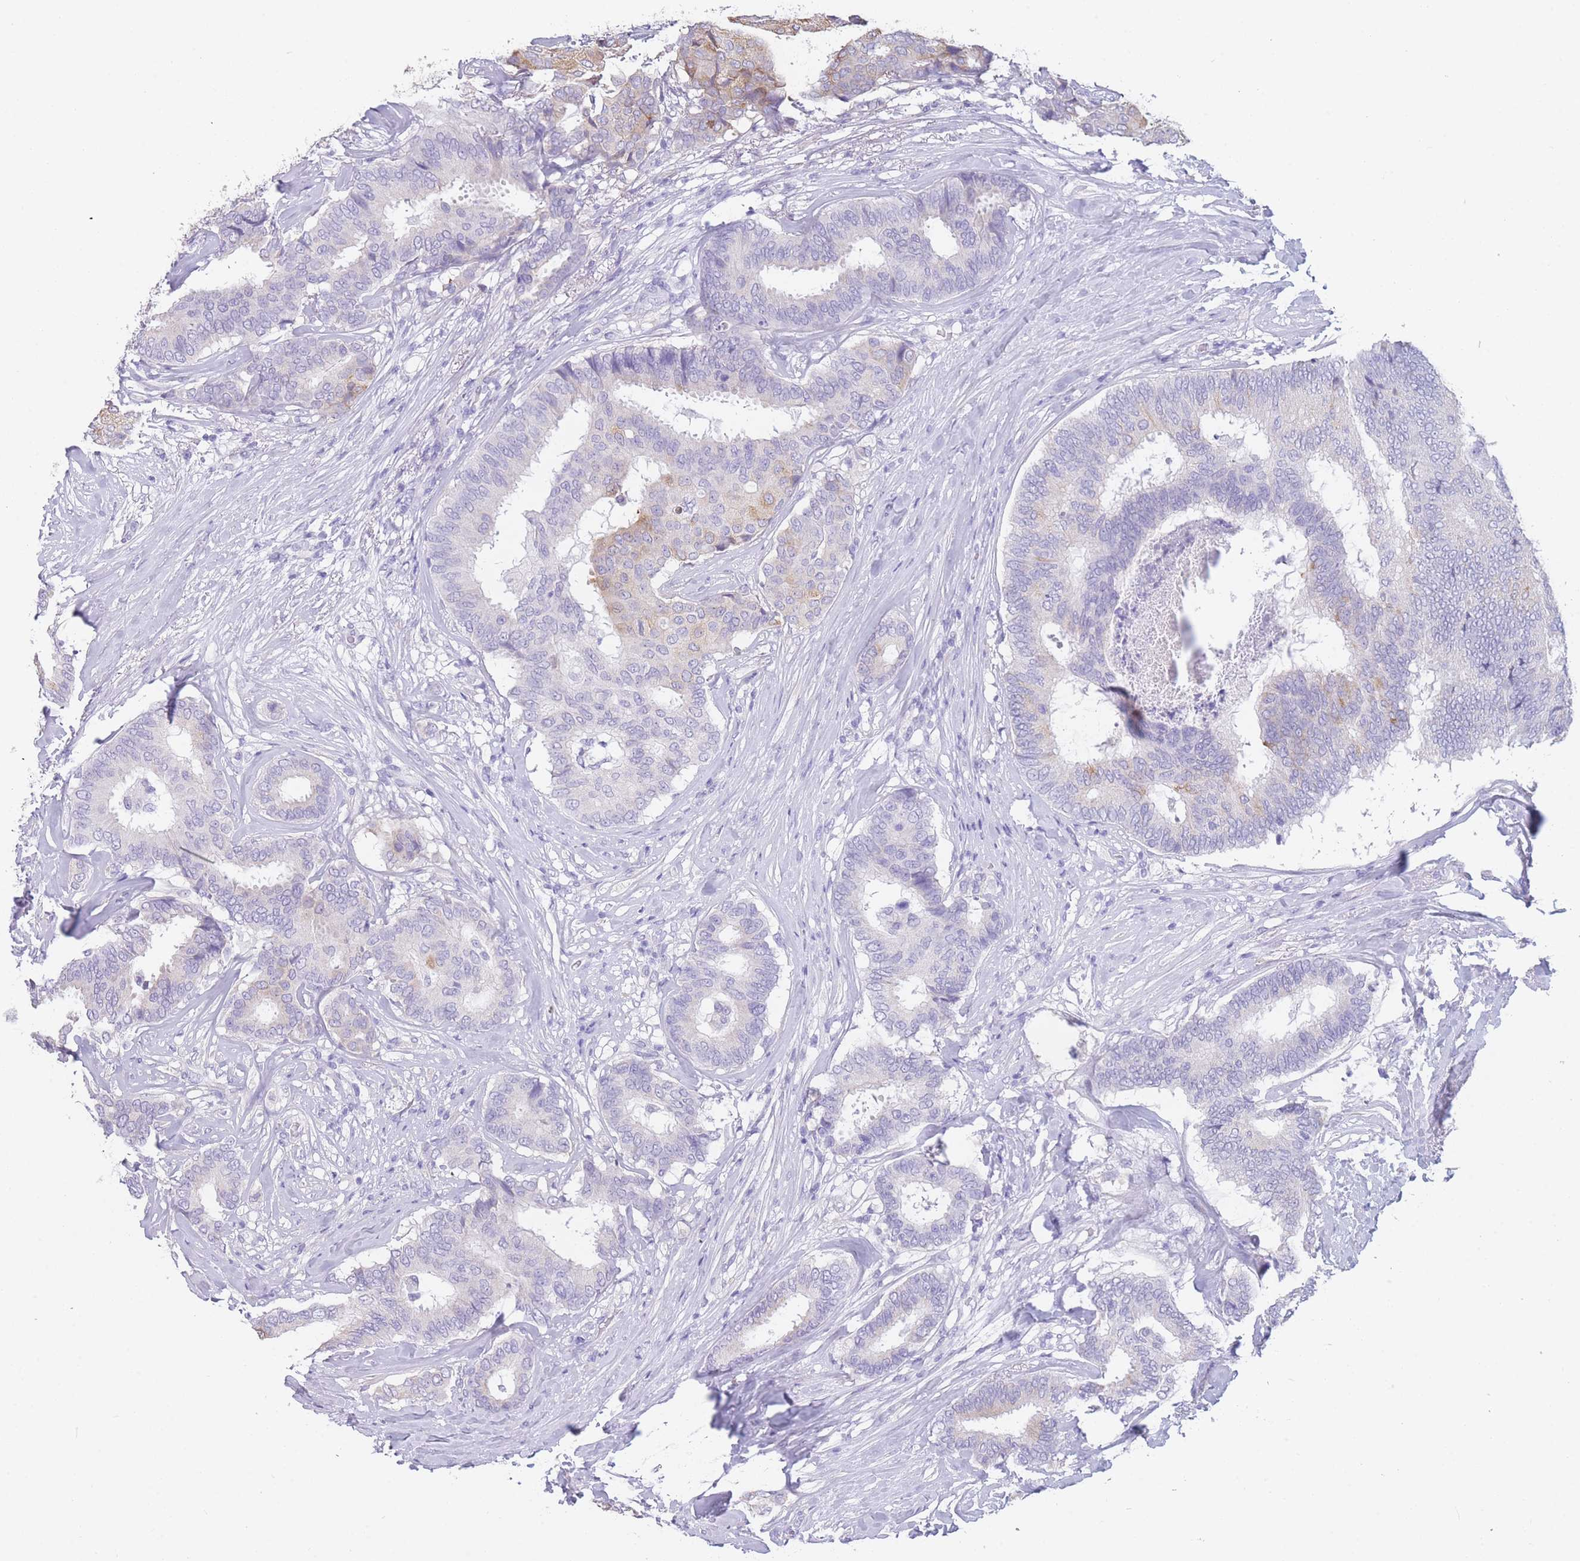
{"staining": {"intensity": "moderate", "quantity": "<25%", "location": "cytoplasmic/membranous"}, "tissue": "breast cancer", "cell_type": "Tumor cells", "image_type": "cancer", "snomed": [{"axis": "morphology", "description": "Duct carcinoma"}, {"axis": "topography", "description": "Breast"}], "caption": "Immunohistochemical staining of breast cancer exhibits low levels of moderate cytoplasmic/membranous protein expression in about <25% of tumor cells. (DAB (3,3'-diaminobenzidine) = brown stain, brightfield microscopy at high magnification).", "gene": "ZNF627", "patient": {"sex": "female", "age": 75}}